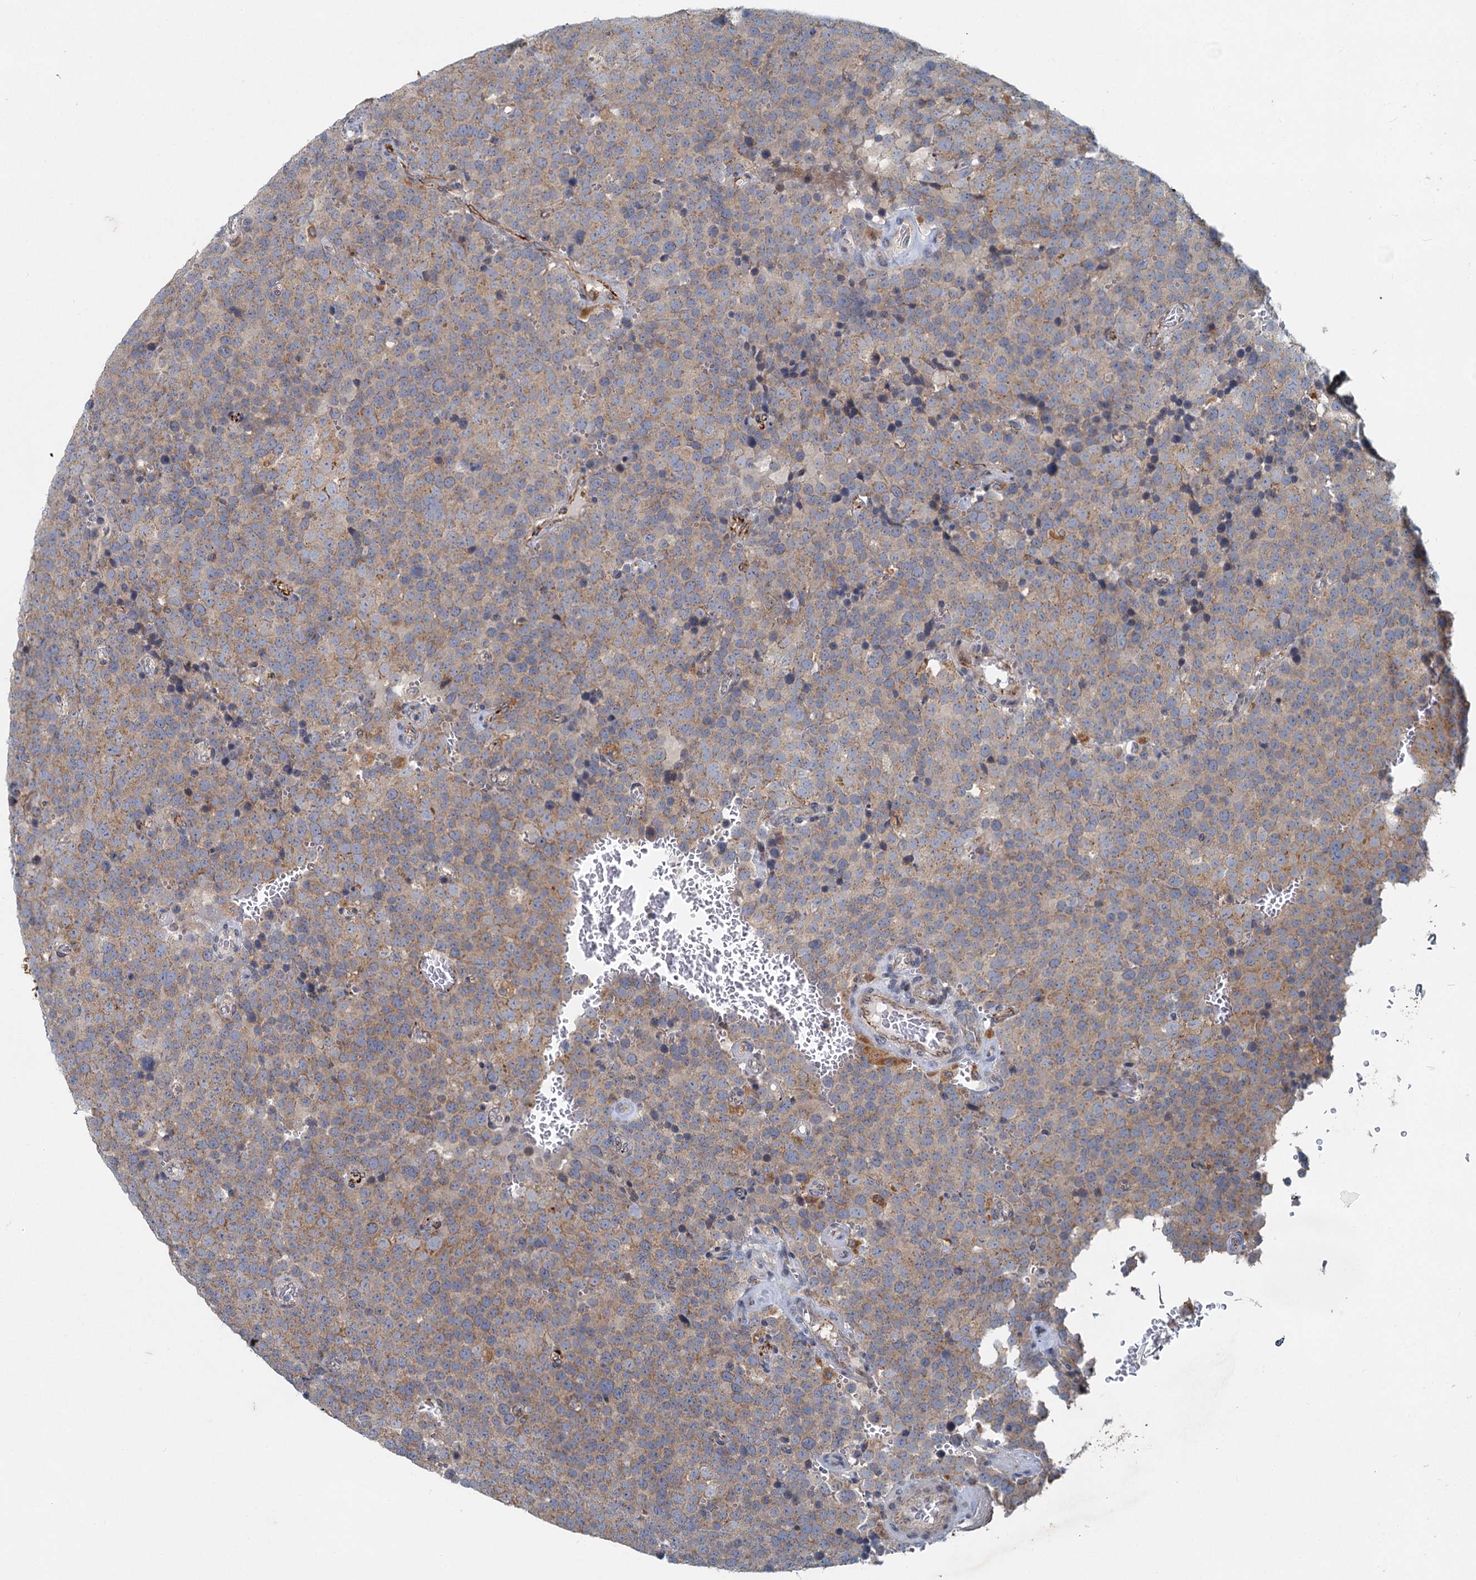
{"staining": {"intensity": "moderate", "quantity": "25%-75%", "location": "cytoplasmic/membranous"}, "tissue": "testis cancer", "cell_type": "Tumor cells", "image_type": "cancer", "snomed": [{"axis": "morphology", "description": "Seminoma, NOS"}, {"axis": "topography", "description": "Testis"}], "caption": "Seminoma (testis) stained for a protein (brown) exhibits moderate cytoplasmic/membranous positive expression in about 25%-75% of tumor cells.", "gene": "ADCY2", "patient": {"sex": "male", "age": 71}}